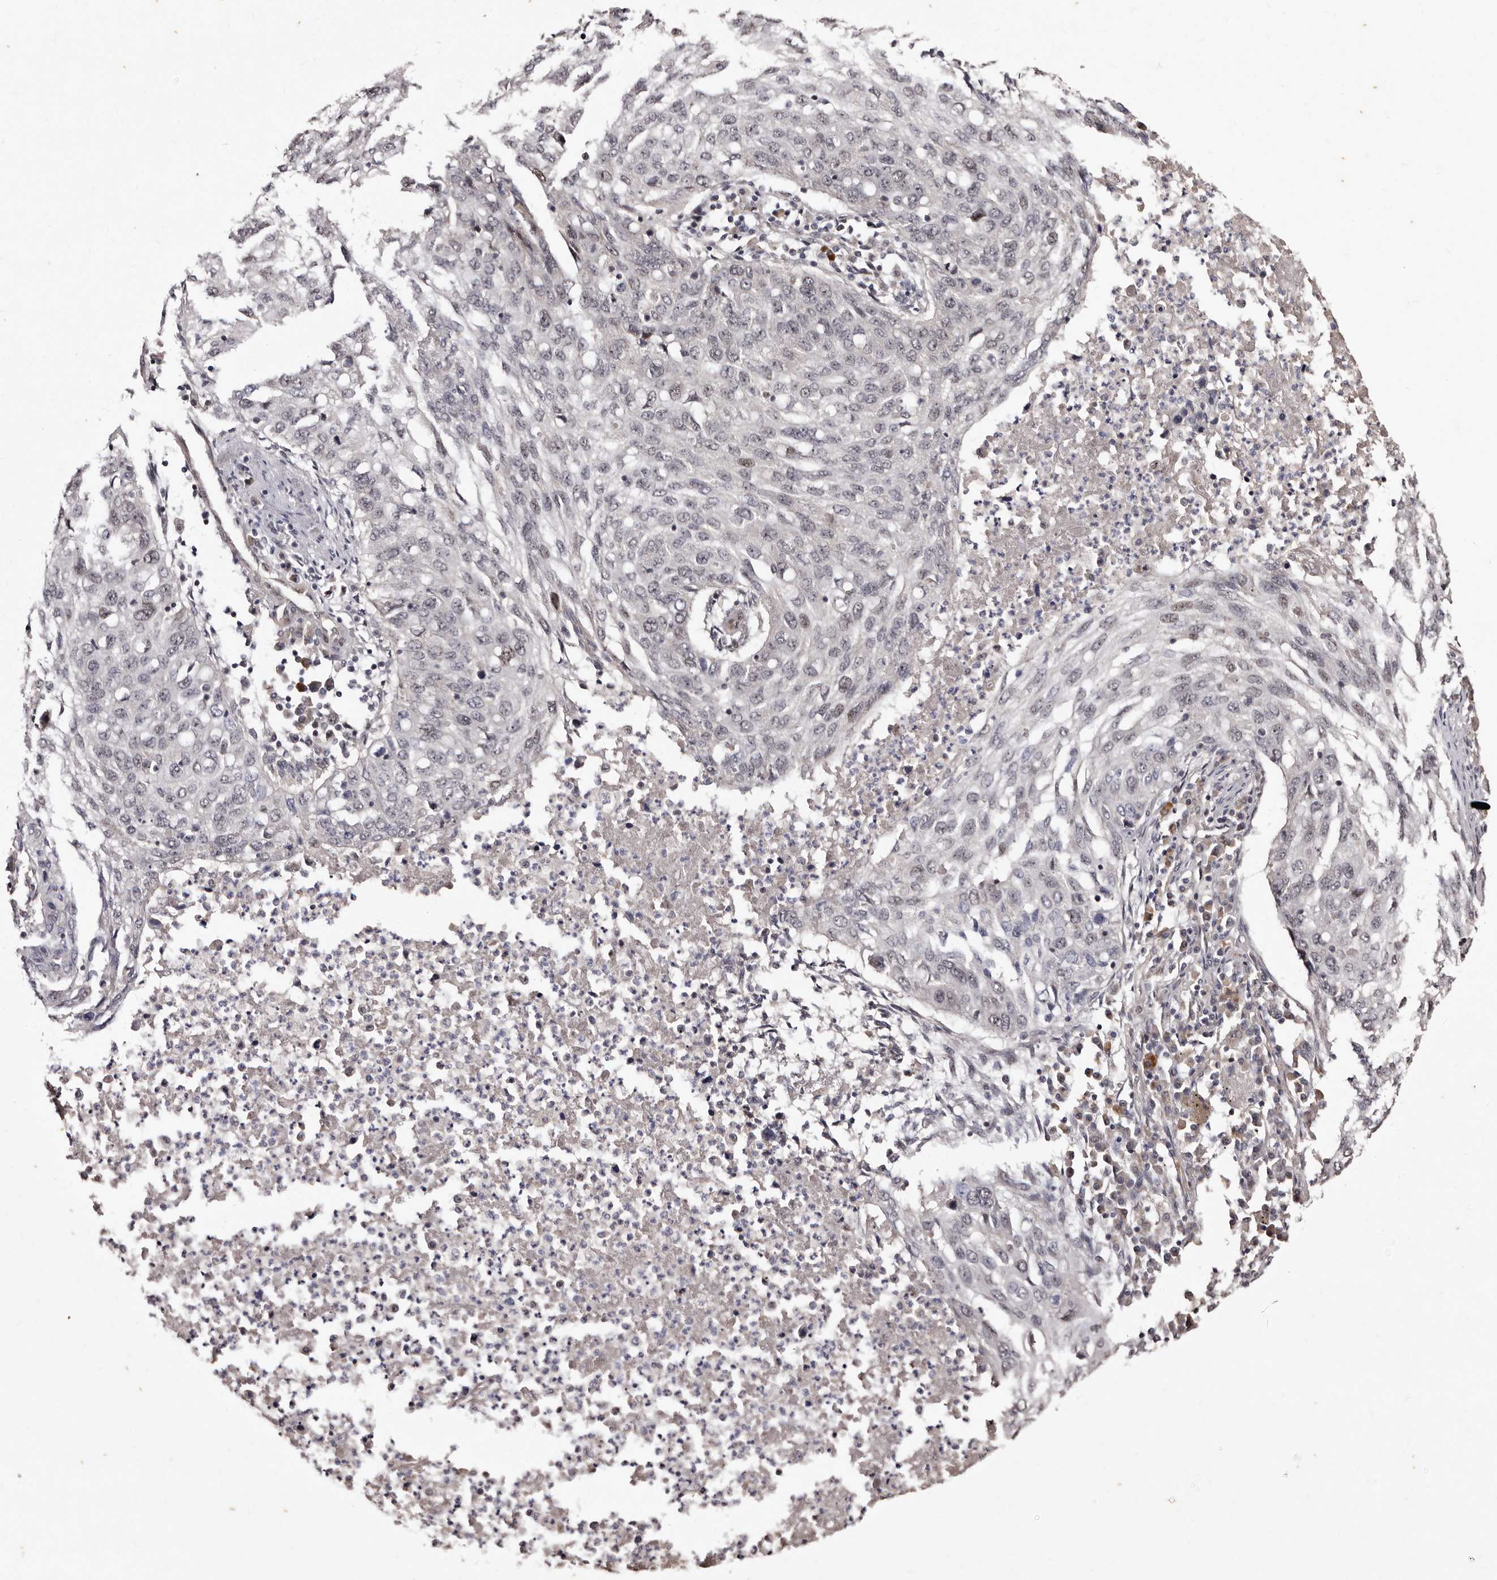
{"staining": {"intensity": "negative", "quantity": "none", "location": "none"}, "tissue": "lung cancer", "cell_type": "Tumor cells", "image_type": "cancer", "snomed": [{"axis": "morphology", "description": "Squamous cell carcinoma, NOS"}, {"axis": "topography", "description": "Lung"}], "caption": "This histopathology image is of squamous cell carcinoma (lung) stained with IHC to label a protein in brown with the nuclei are counter-stained blue. There is no positivity in tumor cells. (Stains: DAB IHC with hematoxylin counter stain, Microscopy: brightfield microscopy at high magnification).", "gene": "TBC1D22B", "patient": {"sex": "female", "age": 63}}